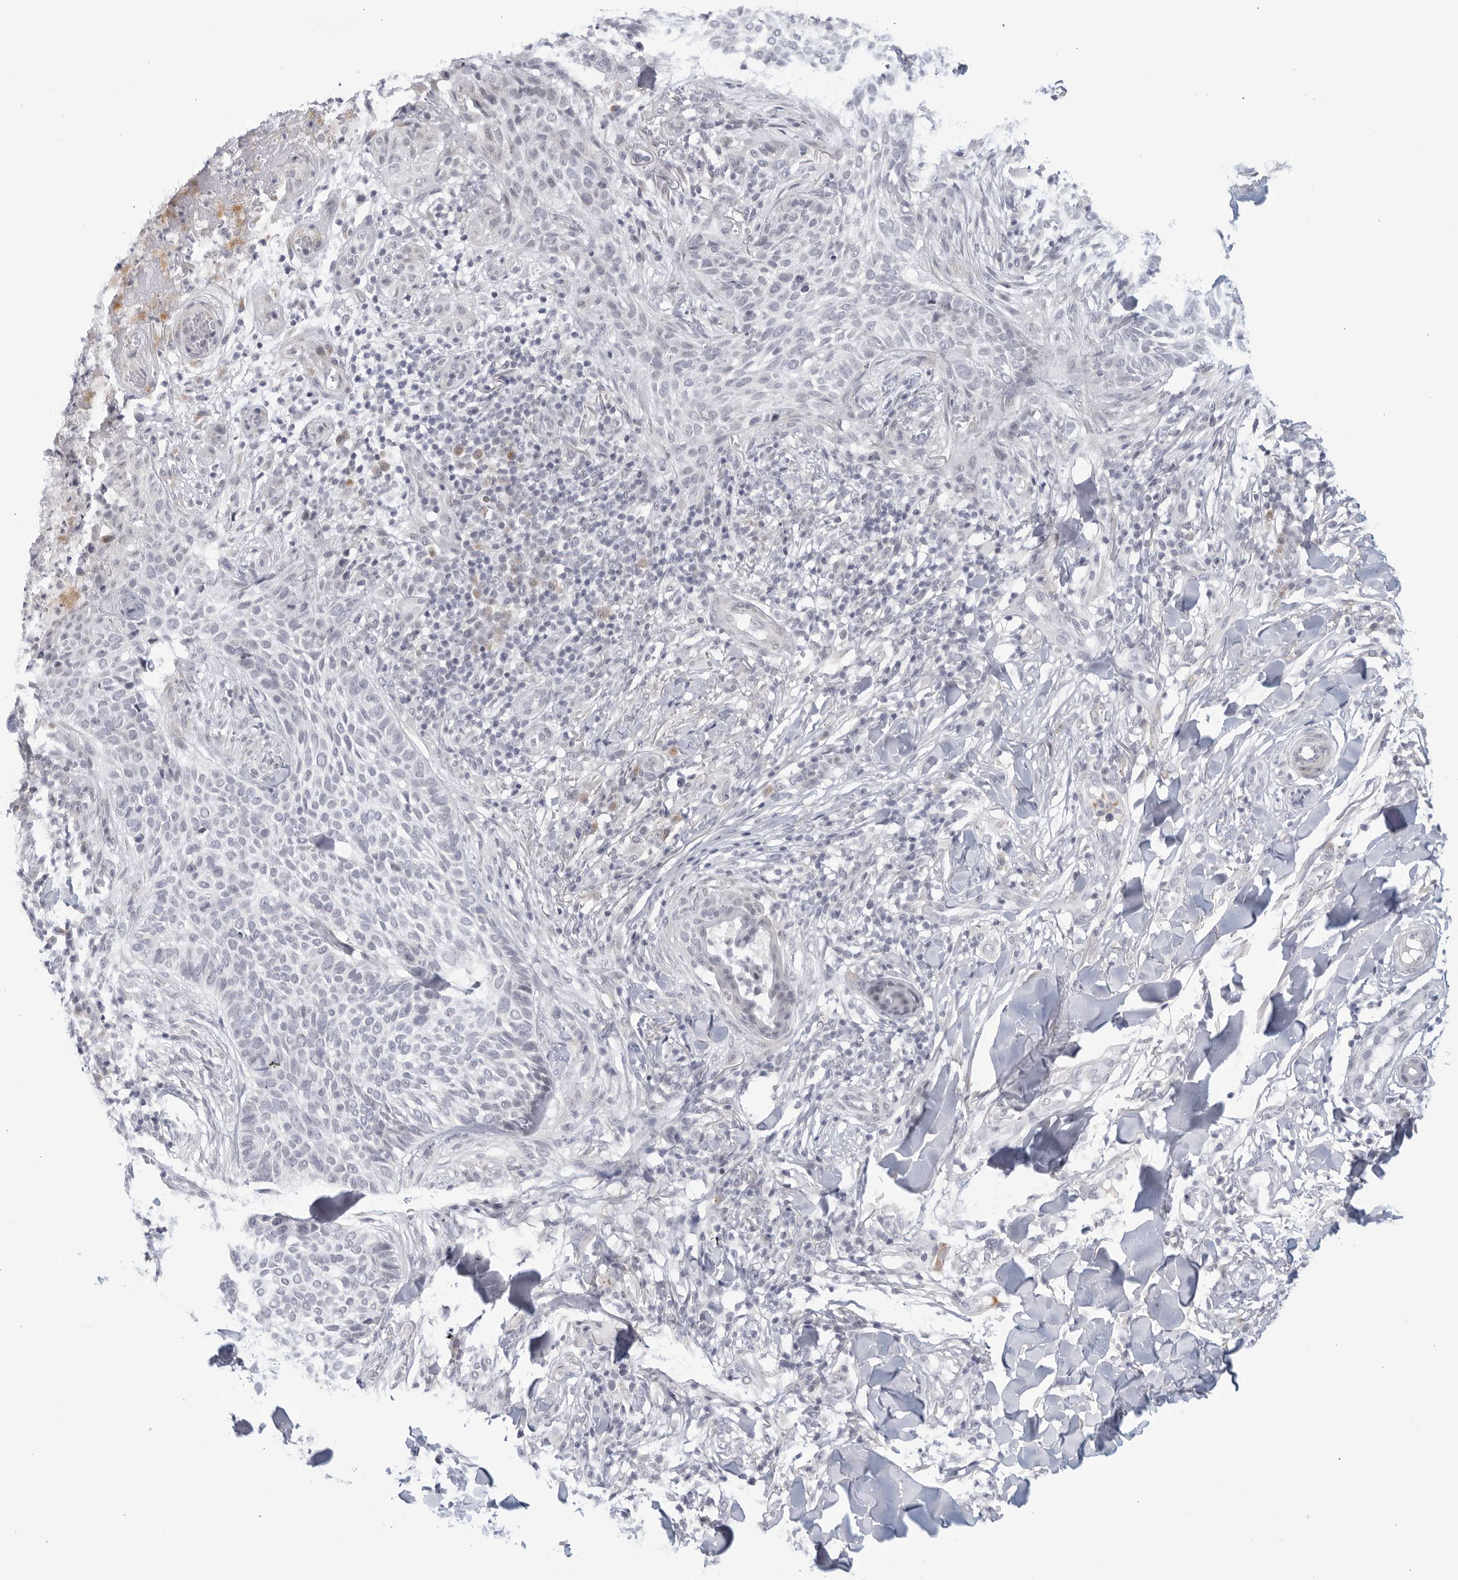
{"staining": {"intensity": "negative", "quantity": "none", "location": "none"}, "tissue": "skin cancer", "cell_type": "Tumor cells", "image_type": "cancer", "snomed": [{"axis": "morphology", "description": "Normal tissue, NOS"}, {"axis": "morphology", "description": "Basal cell carcinoma"}, {"axis": "topography", "description": "Skin"}], "caption": "Immunohistochemistry of human skin cancer (basal cell carcinoma) reveals no positivity in tumor cells. (DAB (3,3'-diaminobenzidine) IHC visualized using brightfield microscopy, high magnification).", "gene": "WDTC1", "patient": {"sex": "male", "age": 67}}